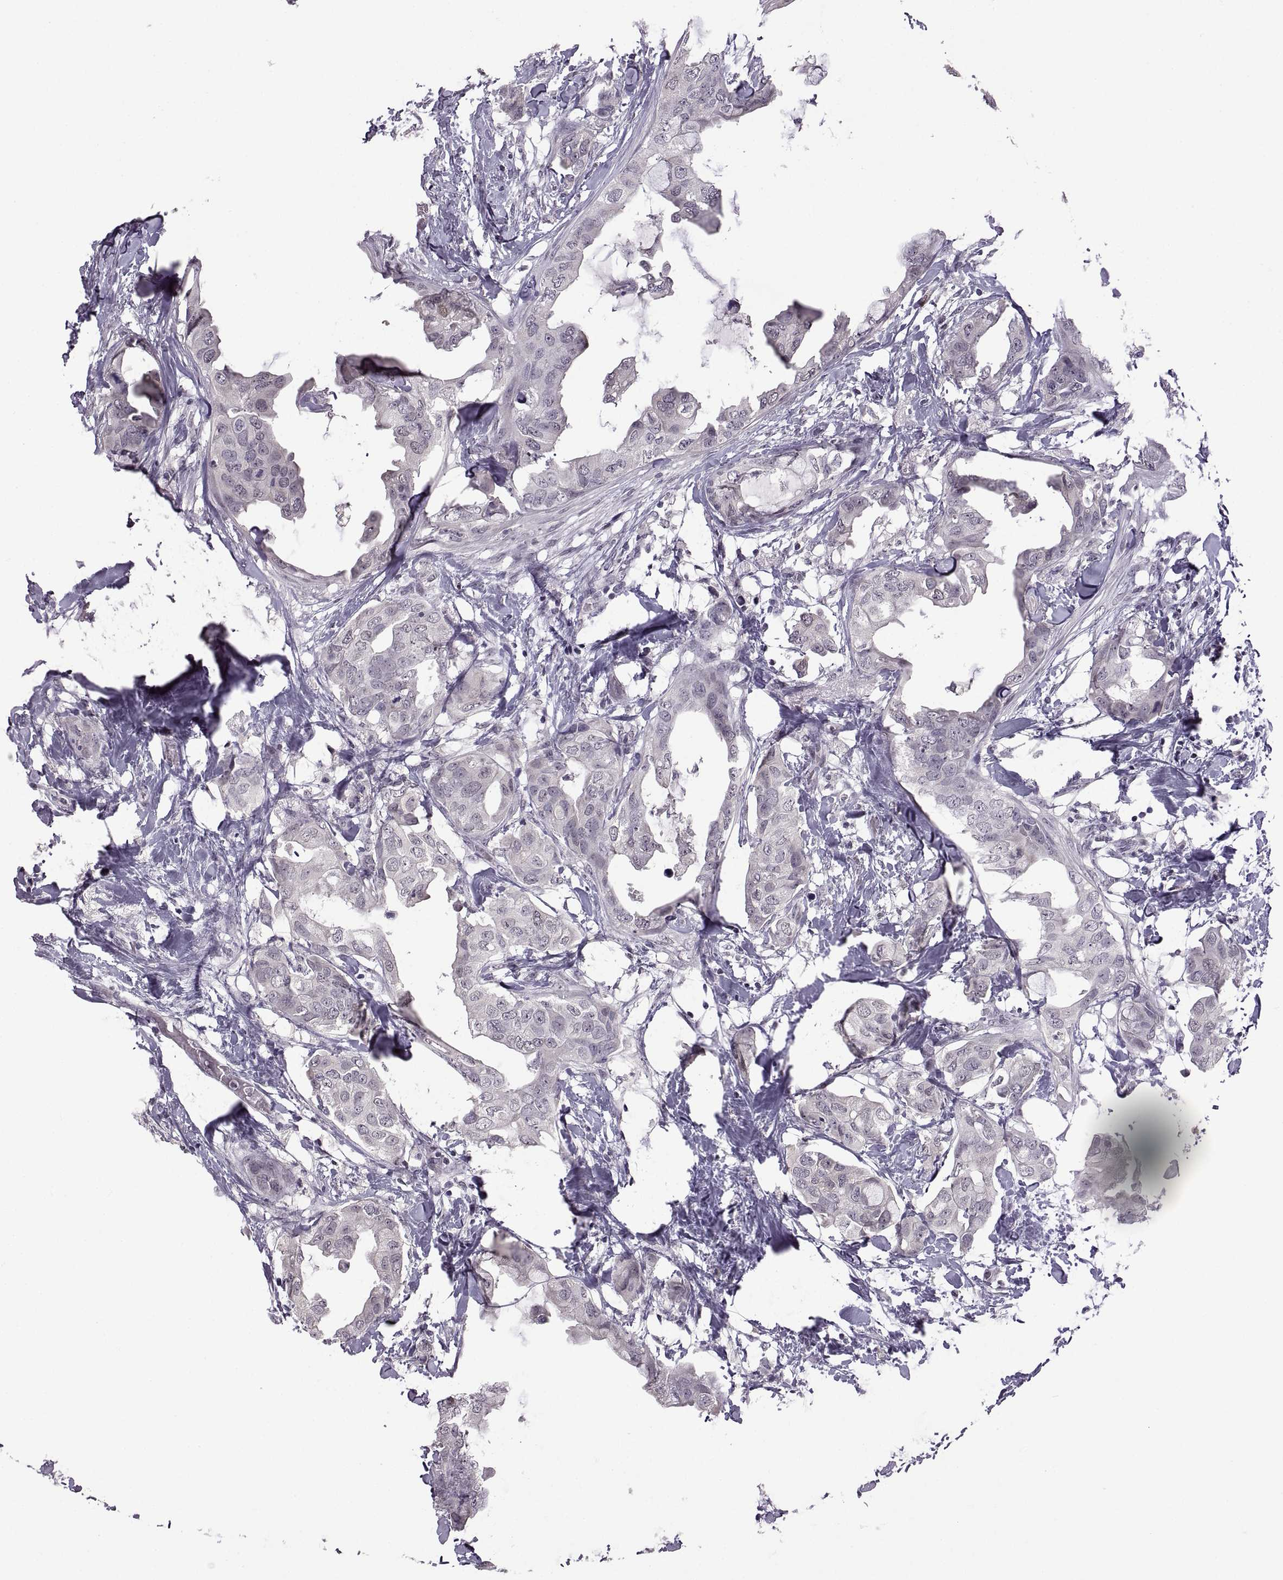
{"staining": {"intensity": "negative", "quantity": "none", "location": "none"}, "tissue": "breast cancer", "cell_type": "Tumor cells", "image_type": "cancer", "snomed": [{"axis": "morphology", "description": "Normal tissue, NOS"}, {"axis": "morphology", "description": "Duct carcinoma"}, {"axis": "topography", "description": "Breast"}], "caption": "The immunohistochemistry (IHC) image has no significant expression in tumor cells of infiltrating ductal carcinoma (breast) tissue.", "gene": "NEK2", "patient": {"sex": "female", "age": 40}}